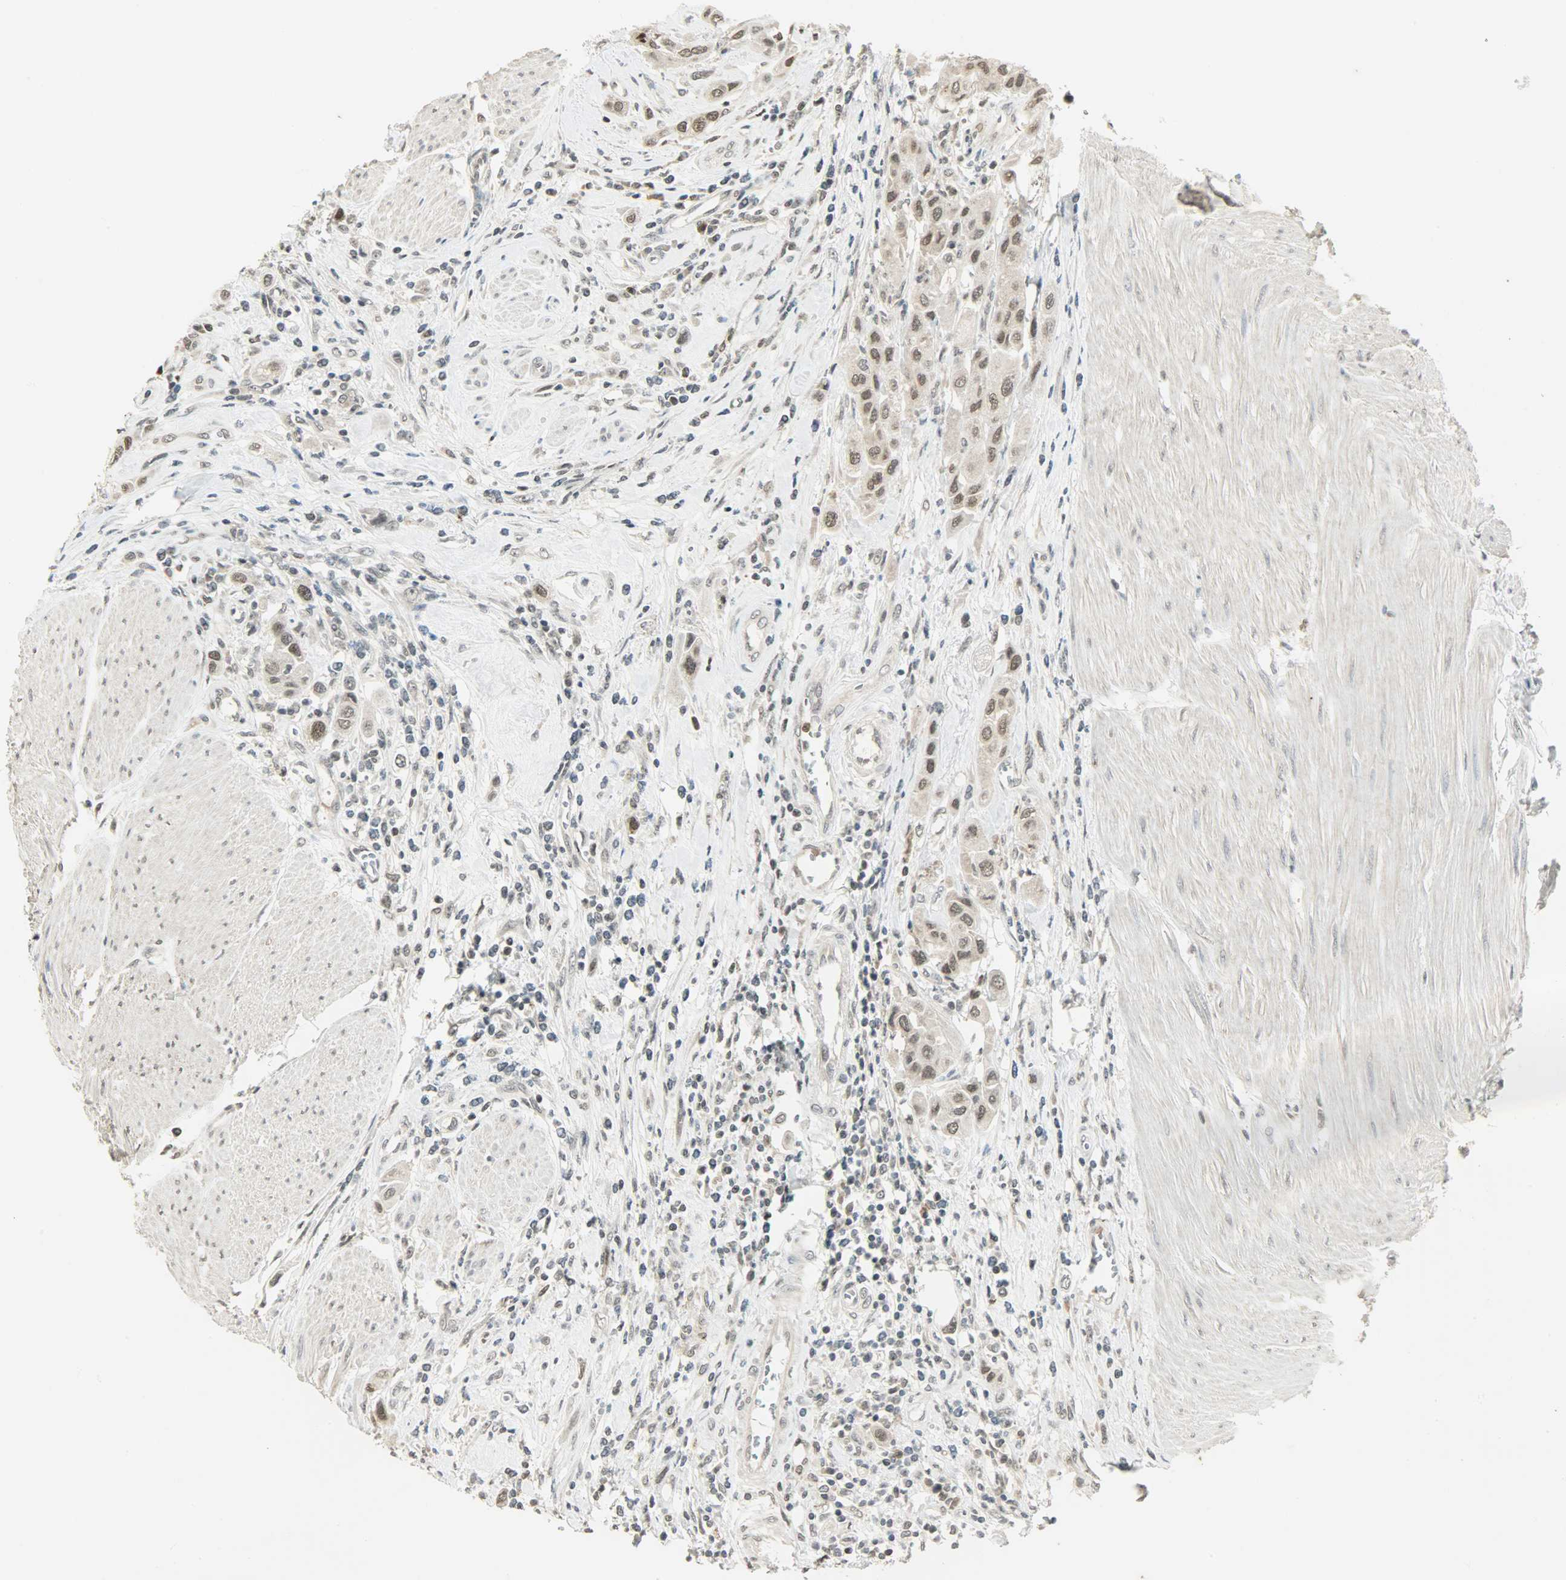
{"staining": {"intensity": "weak", "quantity": "<25%", "location": "nuclear"}, "tissue": "urothelial cancer", "cell_type": "Tumor cells", "image_type": "cancer", "snomed": [{"axis": "morphology", "description": "Urothelial carcinoma, High grade"}, {"axis": "topography", "description": "Urinary bladder"}], "caption": "Urothelial cancer was stained to show a protein in brown. There is no significant positivity in tumor cells.", "gene": "SMARCA5", "patient": {"sex": "male", "age": 50}}